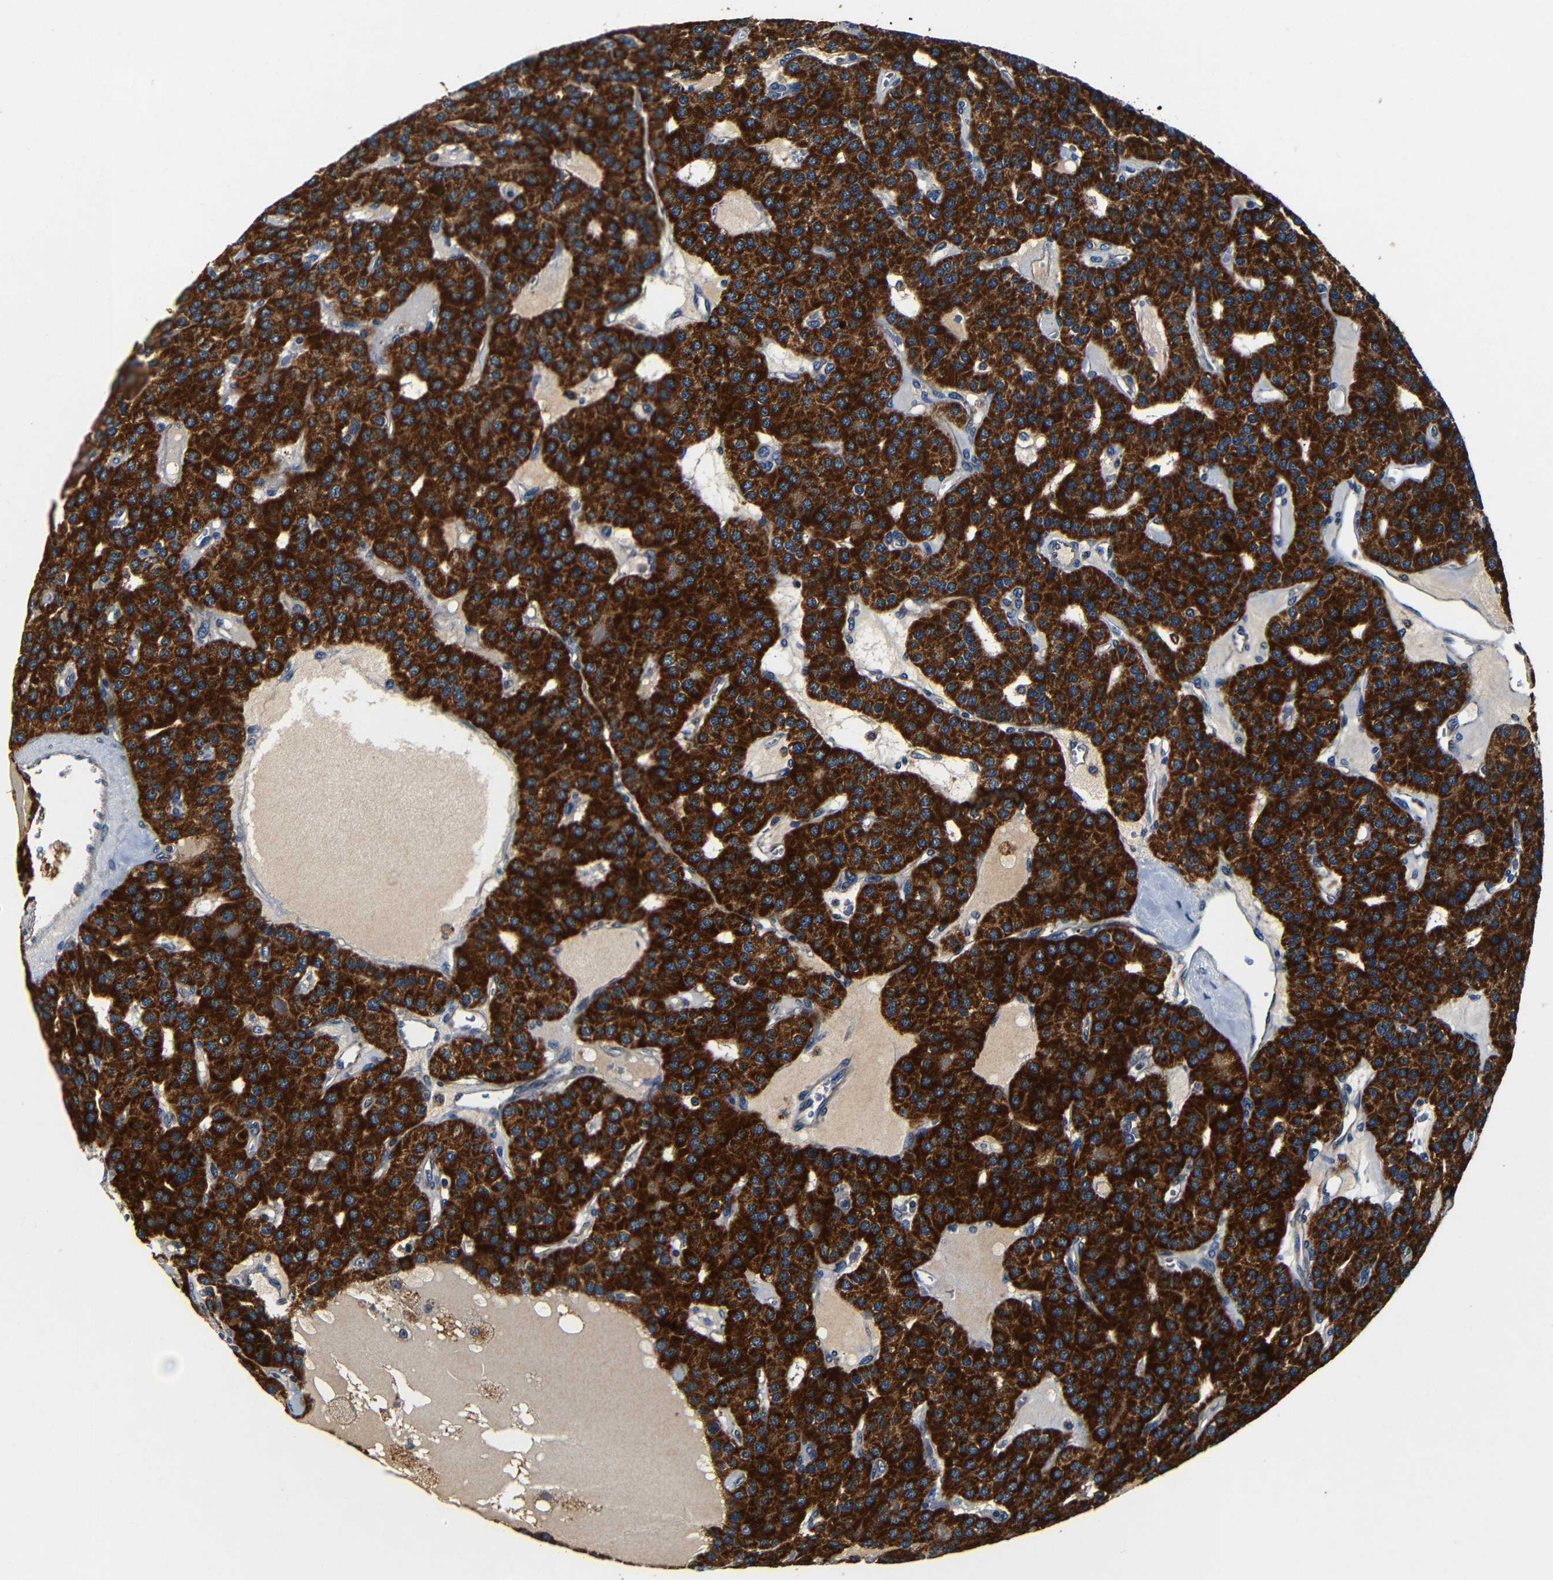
{"staining": {"intensity": "strong", "quantity": ">75%", "location": "cytoplasmic/membranous"}, "tissue": "parathyroid gland", "cell_type": "Glandular cells", "image_type": "normal", "snomed": [{"axis": "morphology", "description": "Normal tissue, NOS"}, {"axis": "morphology", "description": "Adenoma, NOS"}, {"axis": "topography", "description": "Parathyroid gland"}], "caption": "Immunohistochemical staining of normal human parathyroid gland demonstrates >75% levels of strong cytoplasmic/membranous protein staining in about >75% of glandular cells.", "gene": "MTX1", "patient": {"sex": "female", "age": 86}}